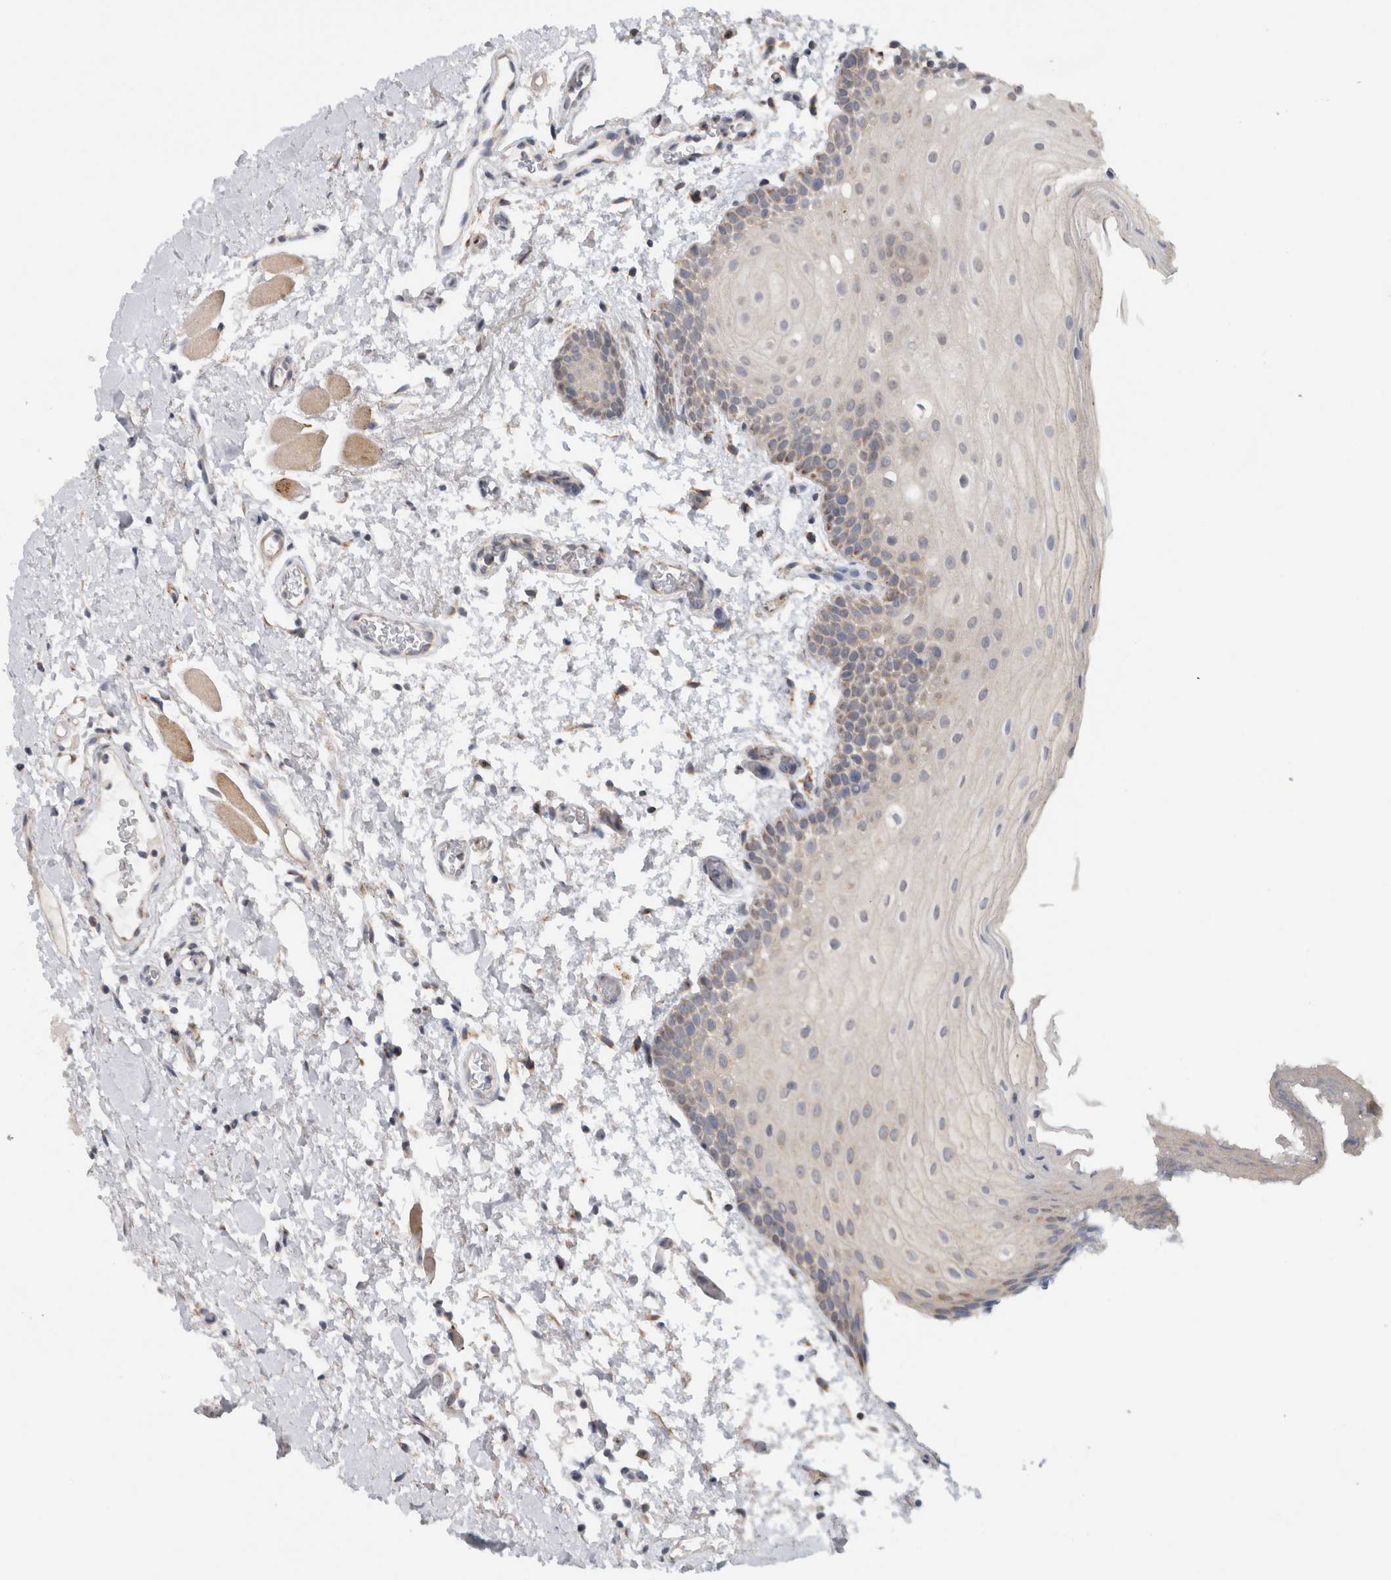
{"staining": {"intensity": "weak", "quantity": "<25%", "location": "cytoplasmic/membranous,nuclear"}, "tissue": "oral mucosa", "cell_type": "Squamous epithelial cells", "image_type": "normal", "snomed": [{"axis": "morphology", "description": "Normal tissue, NOS"}, {"axis": "topography", "description": "Oral tissue"}], "caption": "Squamous epithelial cells are negative for brown protein staining in normal oral mucosa. The staining was performed using DAB (3,3'-diaminobenzidine) to visualize the protein expression in brown, while the nuclei were stained in blue with hematoxylin (Magnification: 20x).", "gene": "RAB18", "patient": {"sex": "male", "age": 62}}